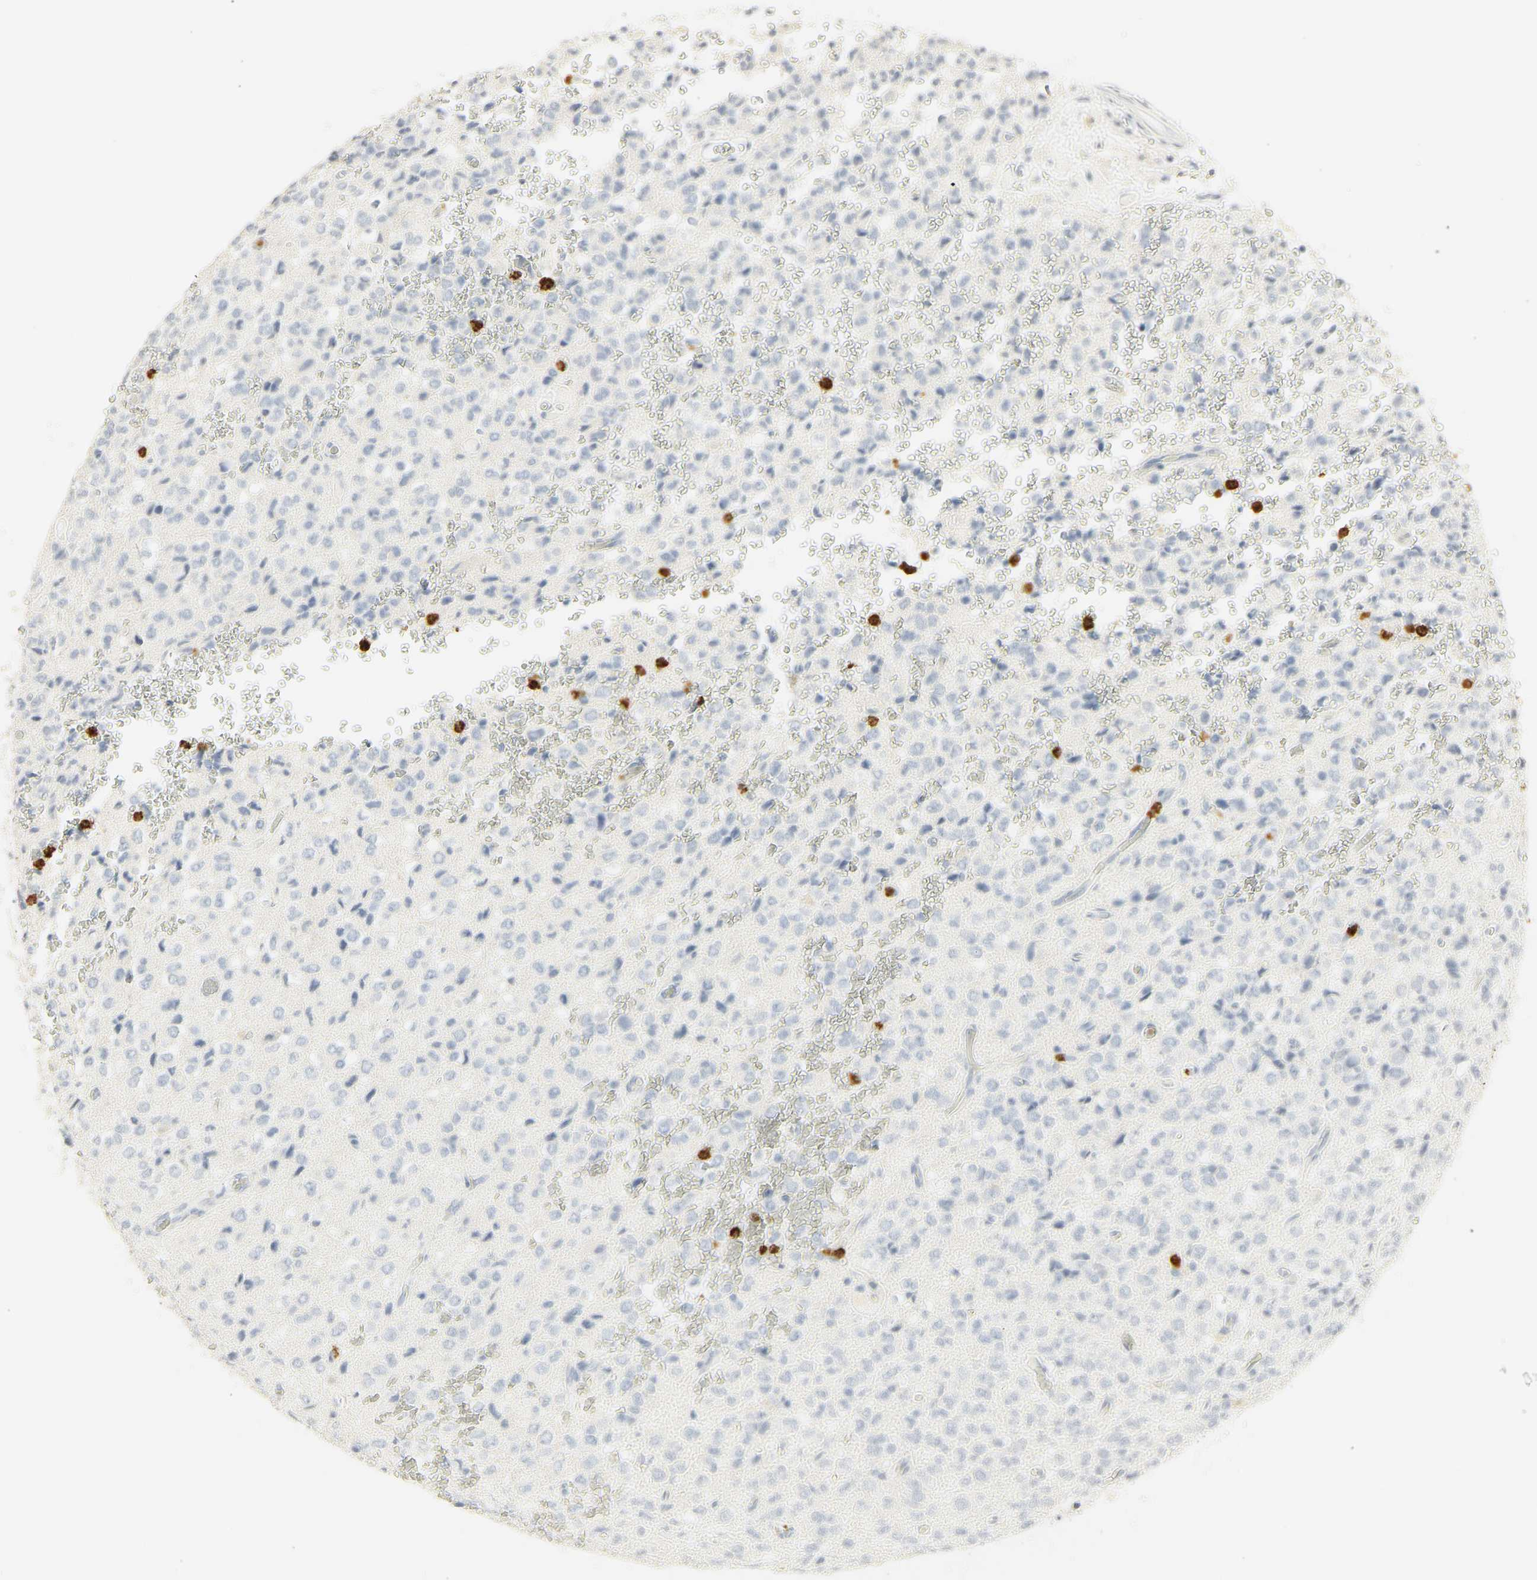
{"staining": {"intensity": "negative", "quantity": "none", "location": "none"}, "tissue": "glioma", "cell_type": "Tumor cells", "image_type": "cancer", "snomed": [{"axis": "morphology", "description": "Glioma, malignant, High grade"}, {"axis": "topography", "description": "pancreas cauda"}], "caption": "A photomicrograph of human high-grade glioma (malignant) is negative for staining in tumor cells.", "gene": "MPO", "patient": {"sex": "male", "age": 60}}